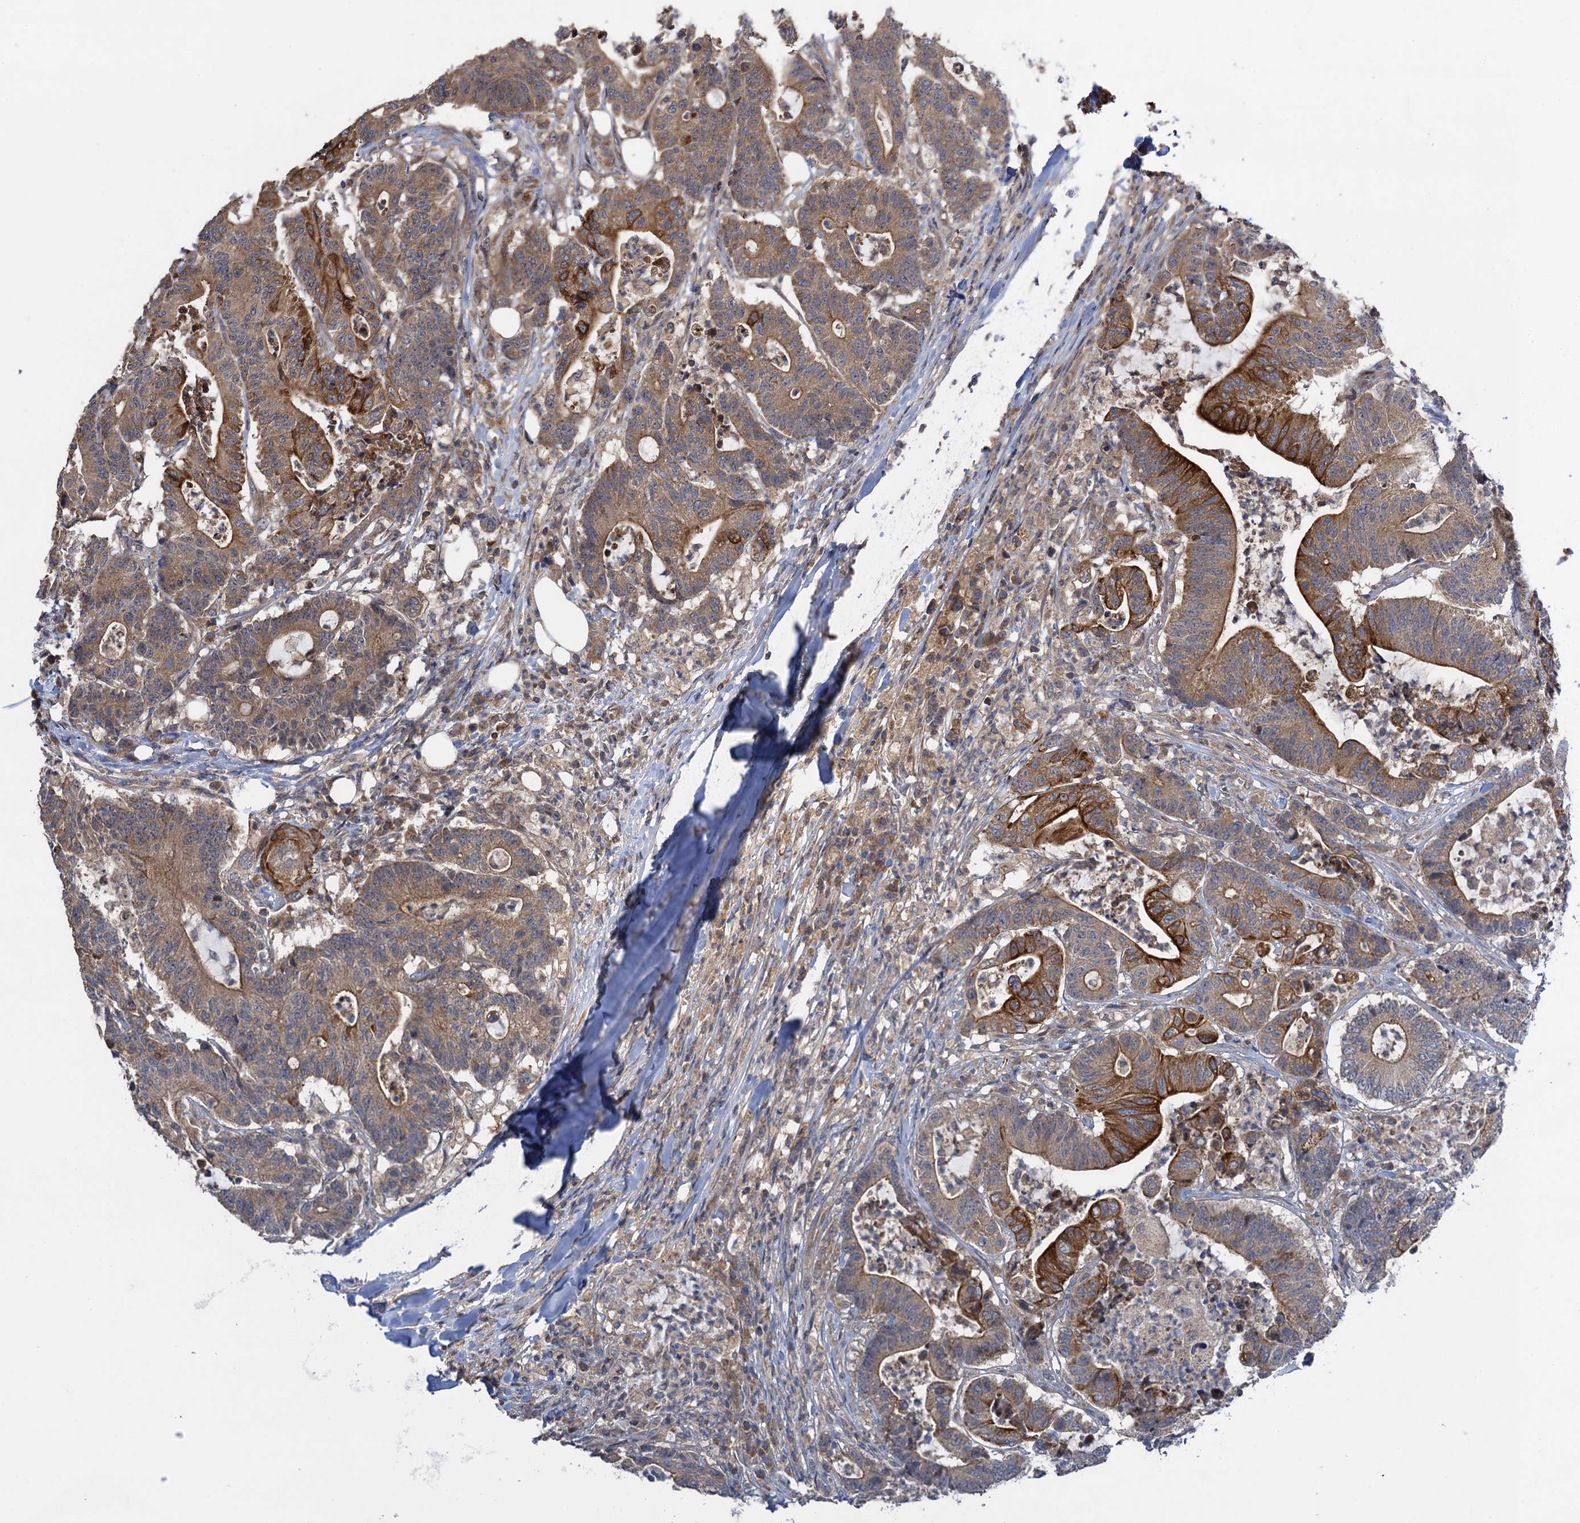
{"staining": {"intensity": "strong", "quantity": "25%-75%", "location": "cytoplasmic/membranous"}, "tissue": "colorectal cancer", "cell_type": "Tumor cells", "image_type": "cancer", "snomed": [{"axis": "morphology", "description": "Adenocarcinoma, NOS"}, {"axis": "topography", "description": "Colon"}], "caption": "Approximately 25%-75% of tumor cells in colorectal cancer (adenocarcinoma) display strong cytoplasmic/membranous protein expression as visualized by brown immunohistochemical staining.", "gene": "WDR88", "patient": {"sex": "female", "age": 84}}